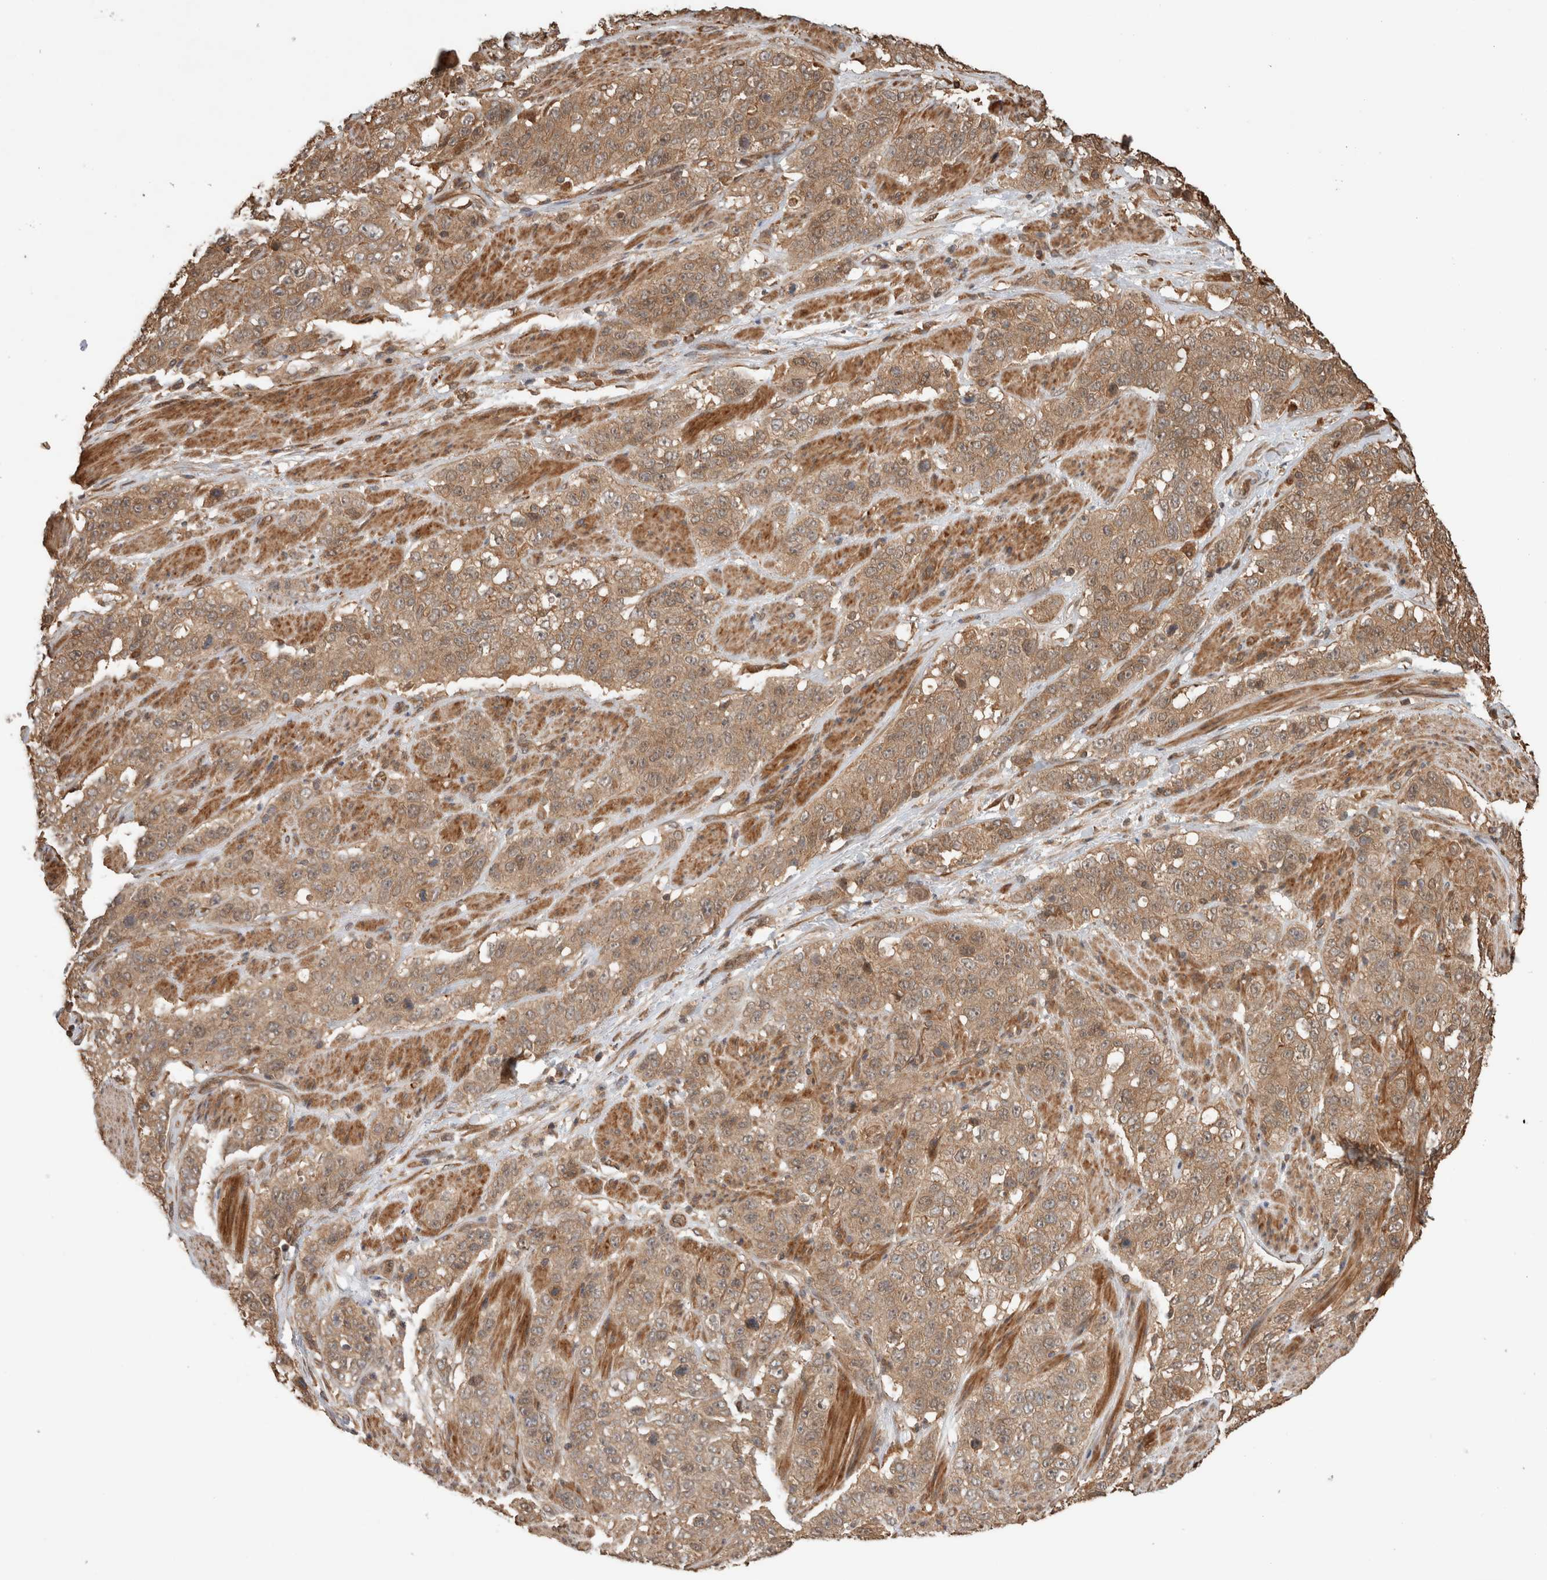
{"staining": {"intensity": "moderate", "quantity": ">75%", "location": "cytoplasmic/membranous"}, "tissue": "stomach cancer", "cell_type": "Tumor cells", "image_type": "cancer", "snomed": [{"axis": "morphology", "description": "Adenocarcinoma, NOS"}, {"axis": "topography", "description": "Stomach"}], "caption": "Immunohistochemical staining of stomach adenocarcinoma reveals moderate cytoplasmic/membranous protein positivity in about >75% of tumor cells.", "gene": "OTUD6B", "patient": {"sex": "male", "age": 48}}